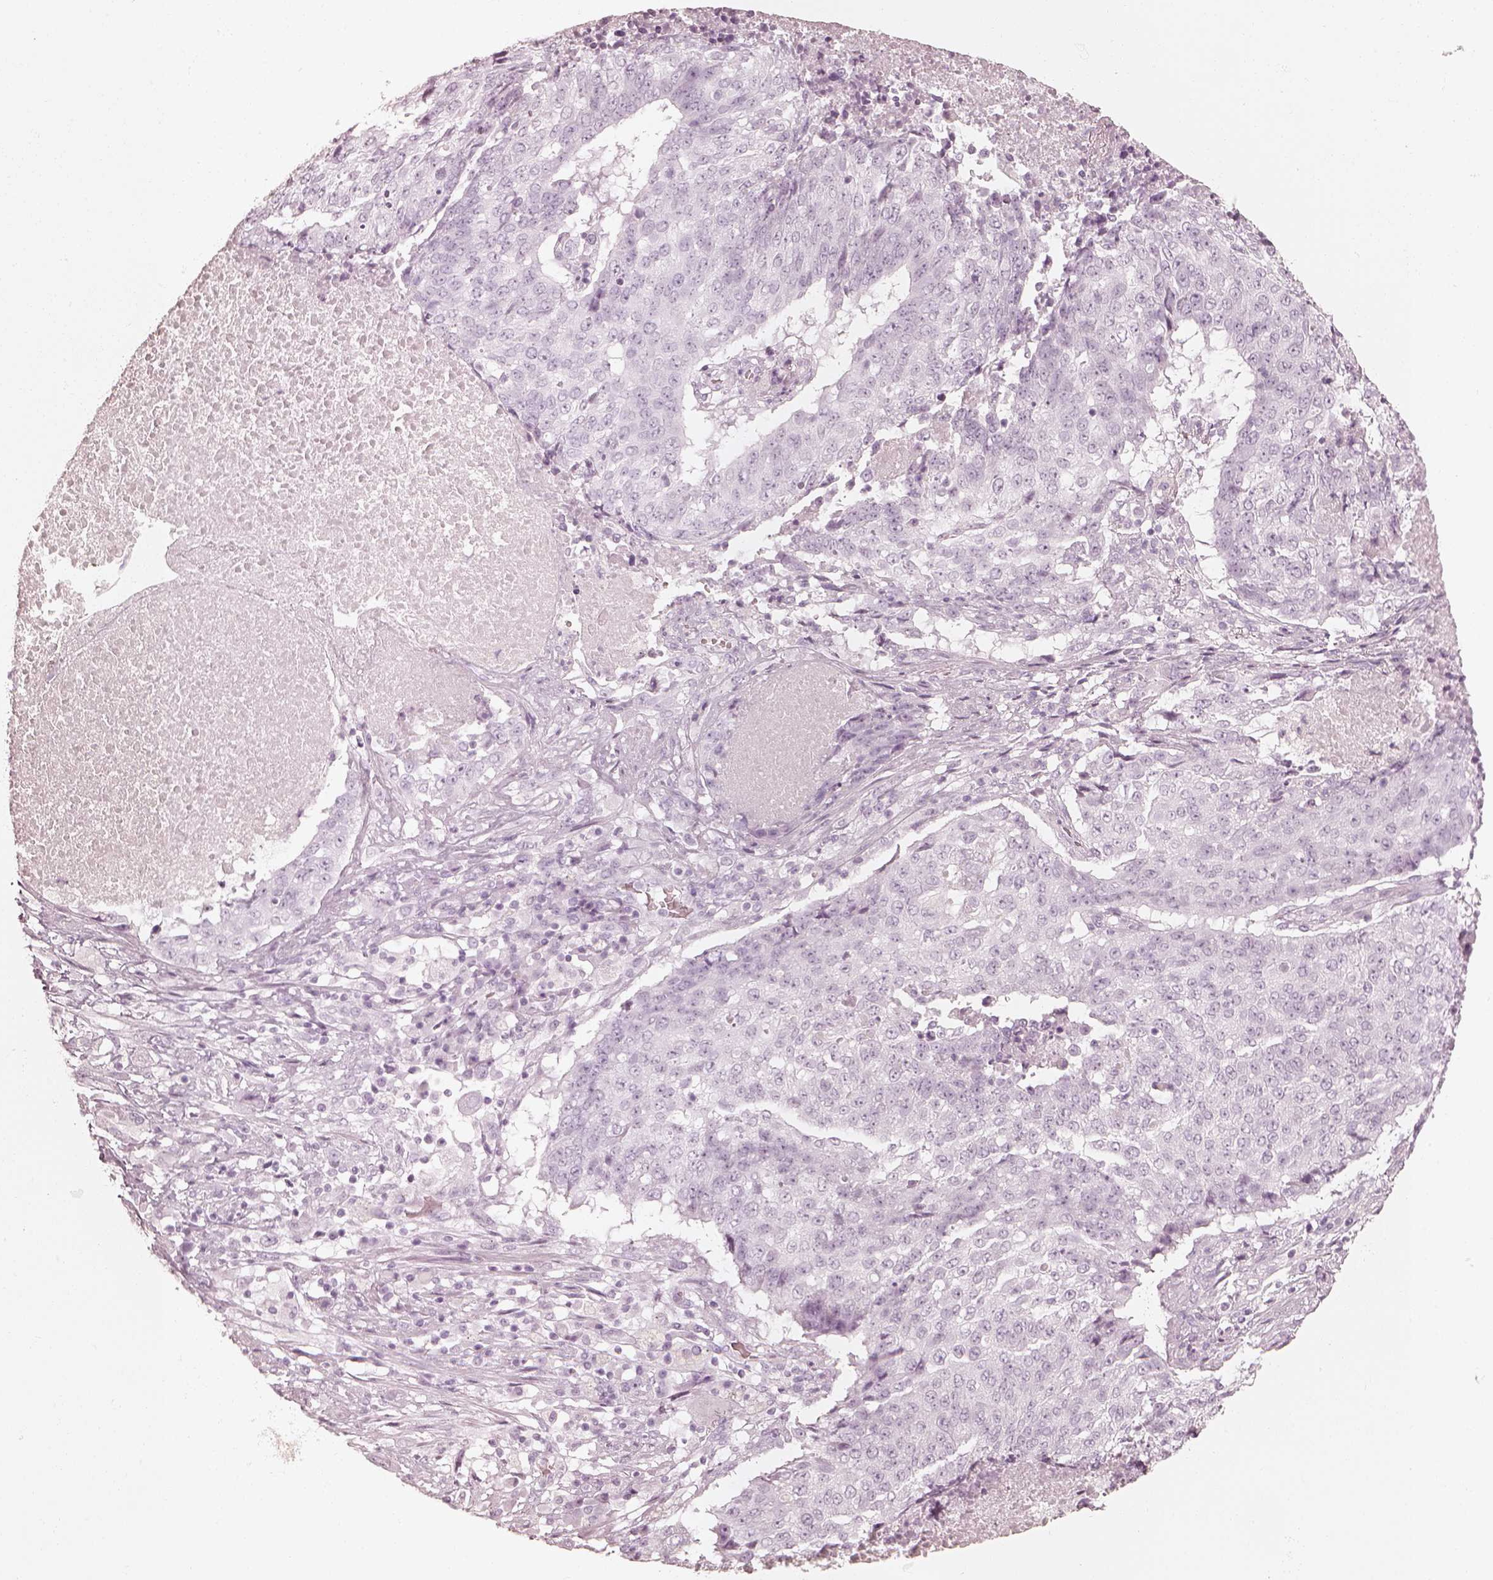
{"staining": {"intensity": "negative", "quantity": "none", "location": "none"}, "tissue": "lung cancer", "cell_type": "Tumor cells", "image_type": "cancer", "snomed": [{"axis": "morphology", "description": "Normal tissue, NOS"}, {"axis": "morphology", "description": "Squamous cell carcinoma, NOS"}, {"axis": "topography", "description": "Bronchus"}, {"axis": "topography", "description": "Lung"}], "caption": "Tumor cells are negative for protein expression in human lung squamous cell carcinoma. (Brightfield microscopy of DAB (3,3'-diaminobenzidine) immunohistochemistry (IHC) at high magnification).", "gene": "KRT72", "patient": {"sex": "male", "age": 64}}